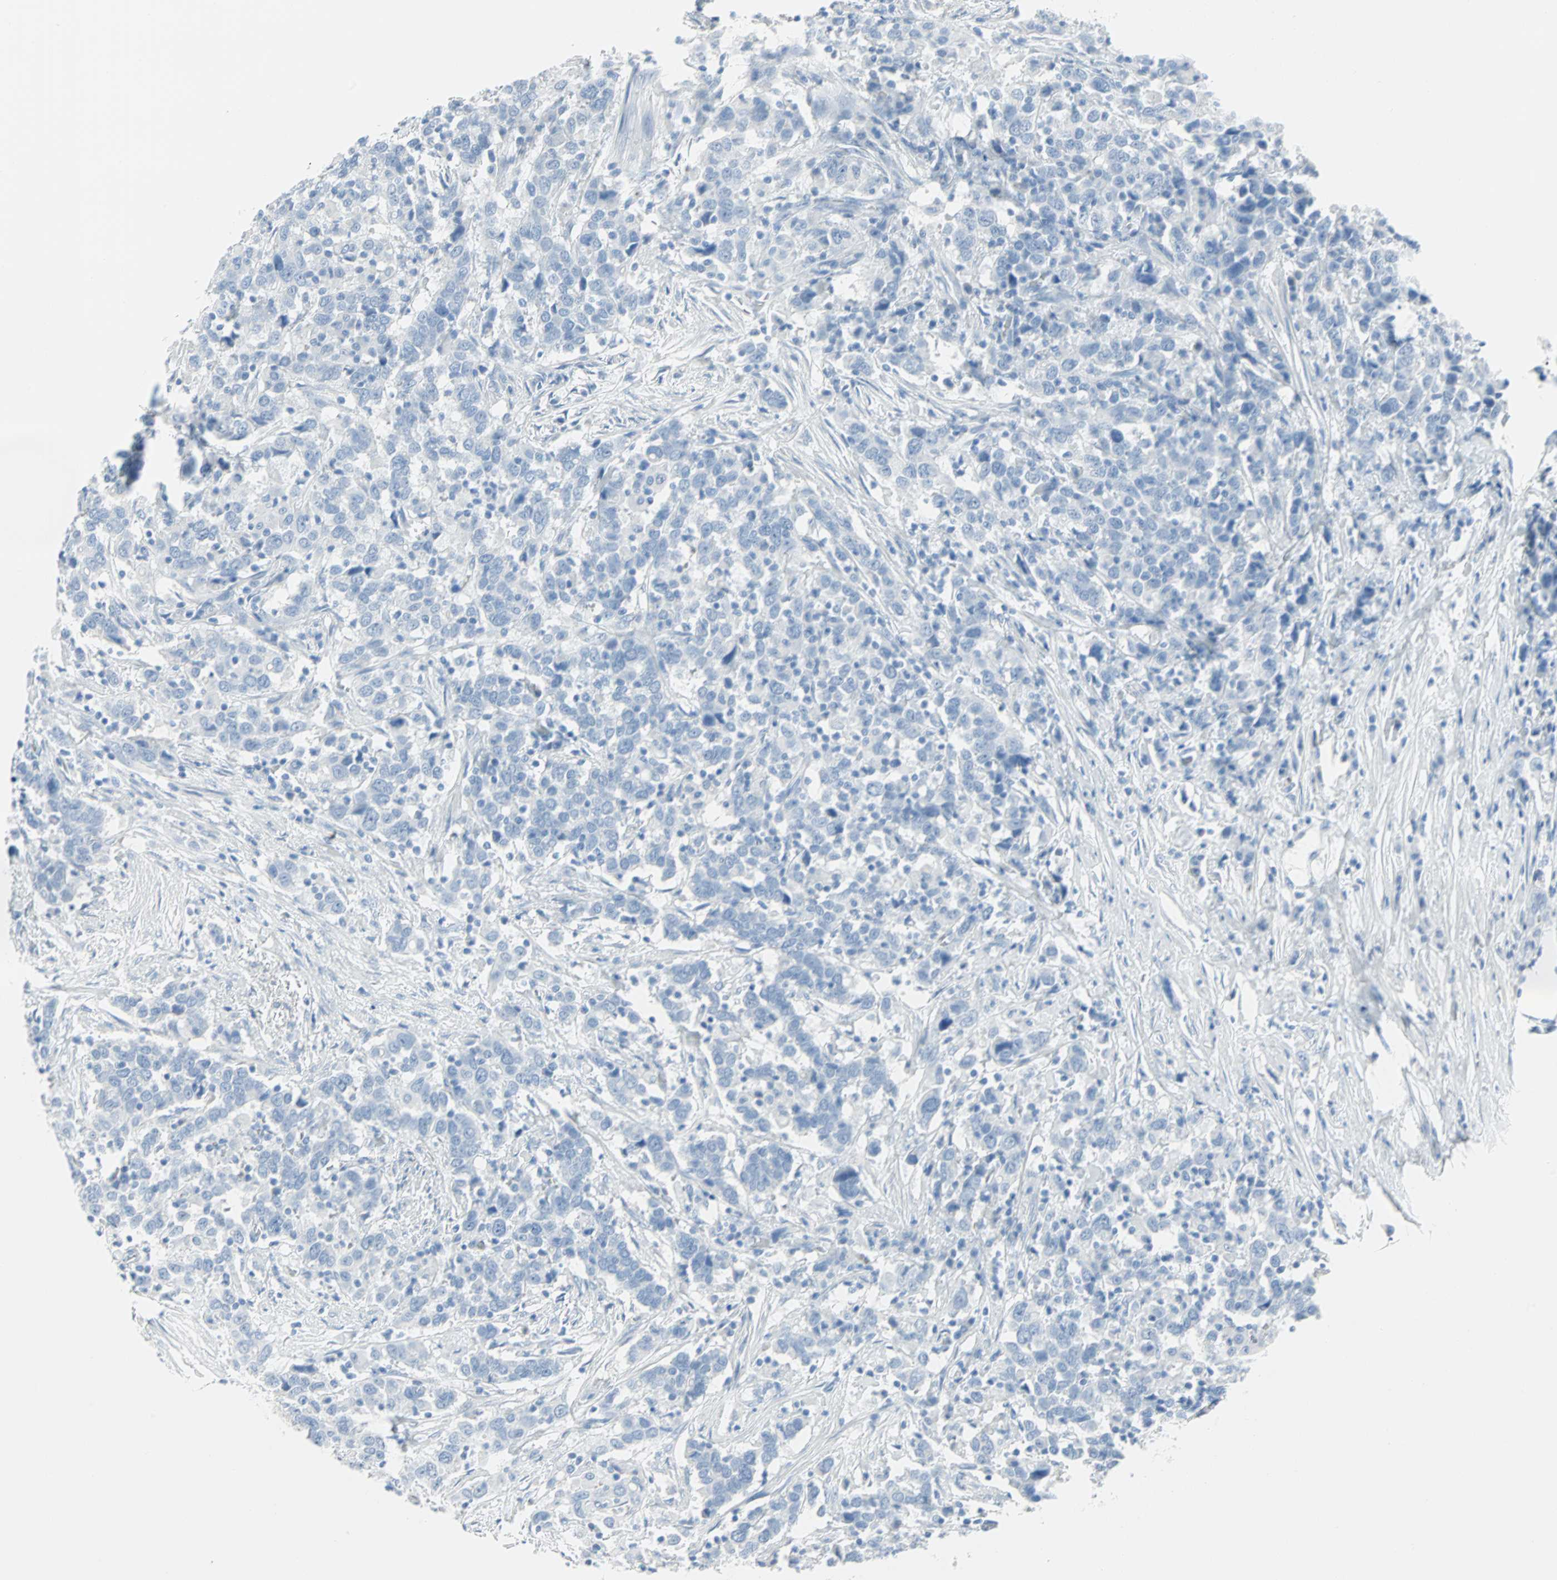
{"staining": {"intensity": "negative", "quantity": "none", "location": "none"}, "tissue": "urothelial cancer", "cell_type": "Tumor cells", "image_type": "cancer", "snomed": [{"axis": "morphology", "description": "Urothelial carcinoma, High grade"}, {"axis": "topography", "description": "Urinary bladder"}], "caption": "This is an immunohistochemistry image of human high-grade urothelial carcinoma. There is no staining in tumor cells.", "gene": "STX1A", "patient": {"sex": "male", "age": 61}}